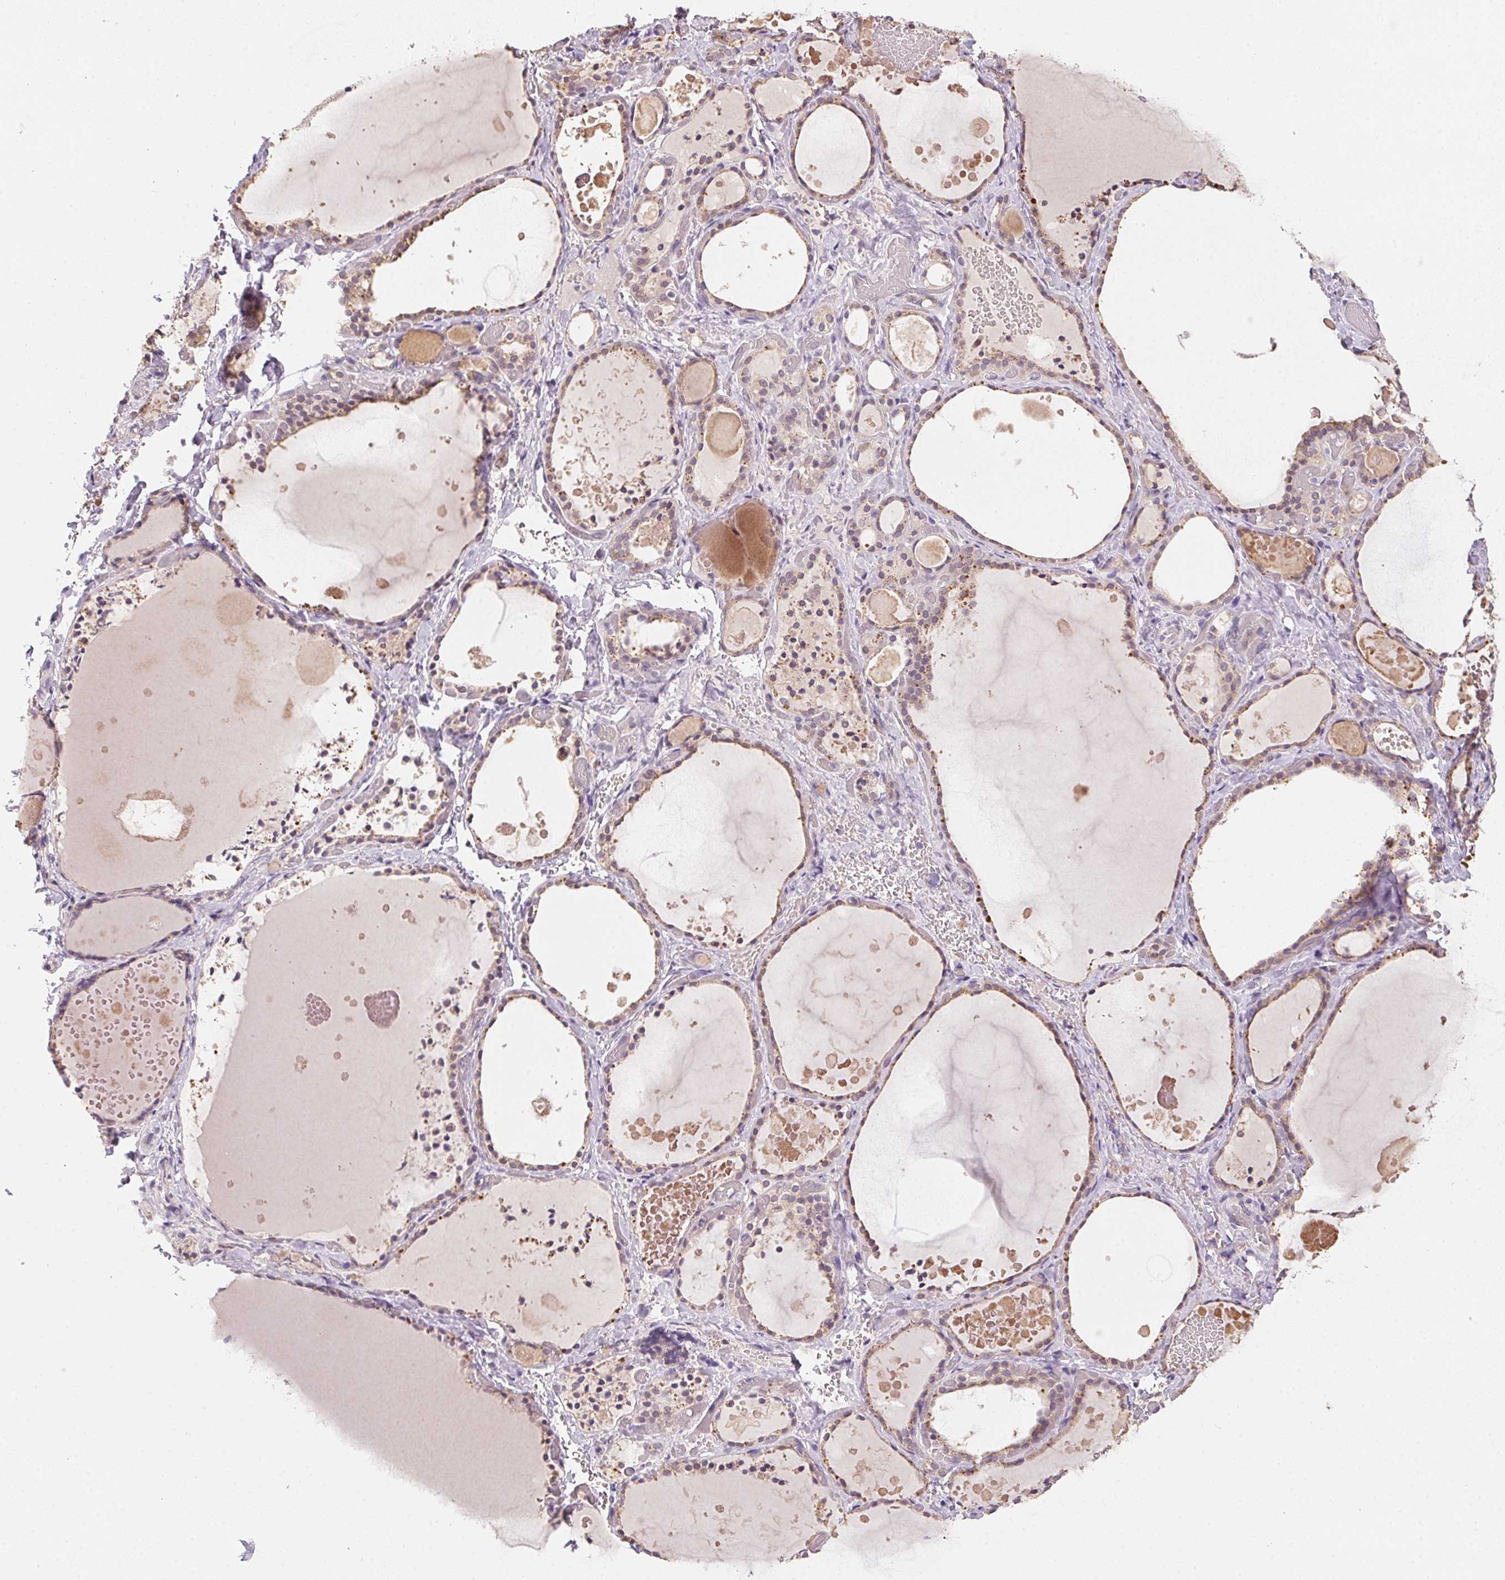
{"staining": {"intensity": "moderate", "quantity": "25%-75%", "location": "cytoplasmic/membranous"}, "tissue": "thyroid gland", "cell_type": "Glandular cells", "image_type": "normal", "snomed": [{"axis": "morphology", "description": "Normal tissue, NOS"}, {"axis": "topography", "description": "Thyroid gland"}], "caption": "Glandular cells exhibit medium levels of moderate cytoplasmic/membranous expression in about 25%-75% of cells in benign thyroid gland.", "gene": "ALDH8A1", "patient": {"sex": "female", "age": 56}}